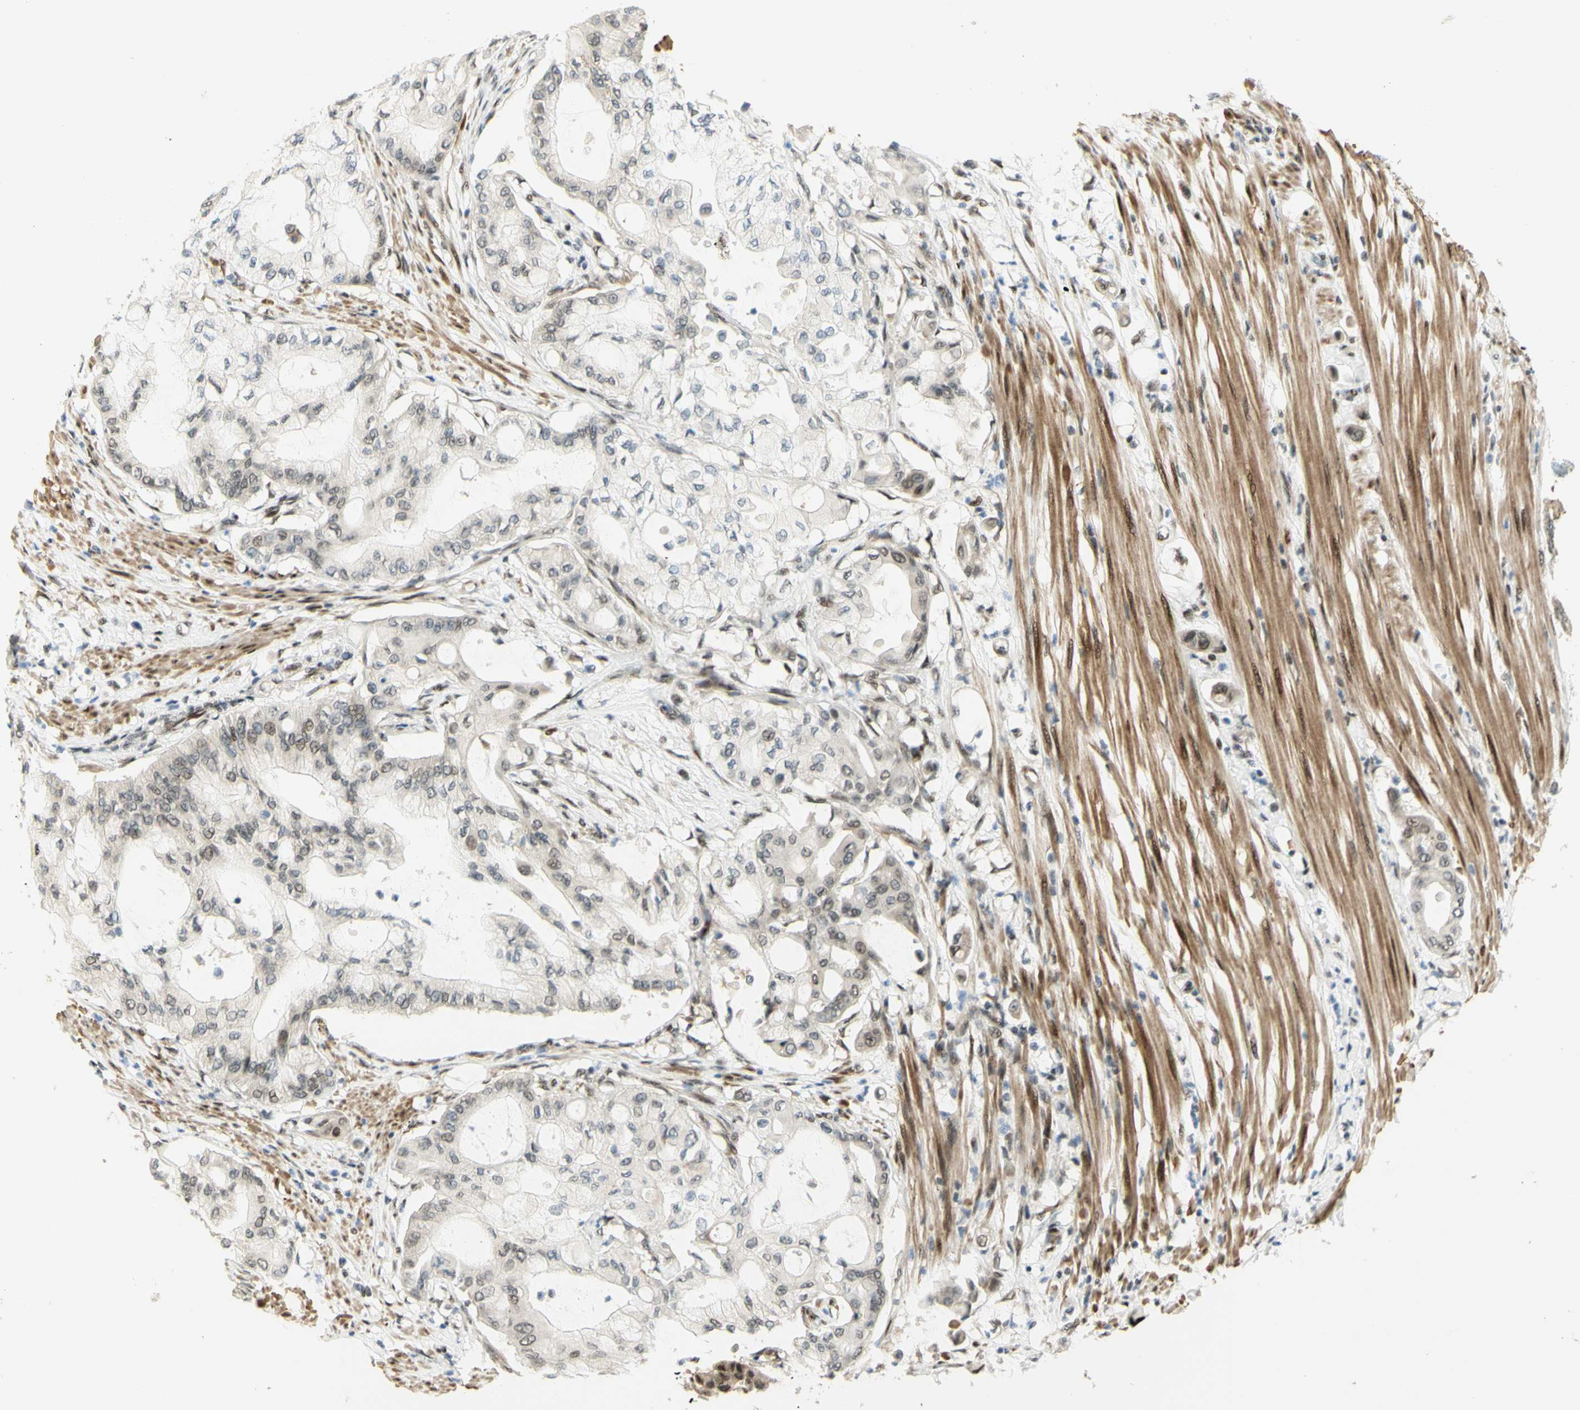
{"staining": {"intensity": "weak", "quantity": ">75%", "location": "nuclear"}, "tissue": "pancreatic cancer", "cell_type": "Tumor cells", "image_type": "cancer", "snomed": [{"axis": "morphology", "description": "Adenocarcinoma, NOS"}, {"axis": "morphology", "description": "Adenocarcinoma, metastatic, NOS"}, {"axis": "topography", "description": "Lymph node"}, {"axis": "topography", "description": "Pancreas"}, {"axis": "topography", "description": "Duodenum"}], "caption": "Immunohistochemical staining of pancreatic cancer (adenocarcinoma) reveals weak nuclear protein positivity in approximately >75% of tumor cells. (brown staining indicates protein expression, while blue staining denotes nuclei).", "gene": "DDX1", "patient": {"sex": "female", "age": 64}}